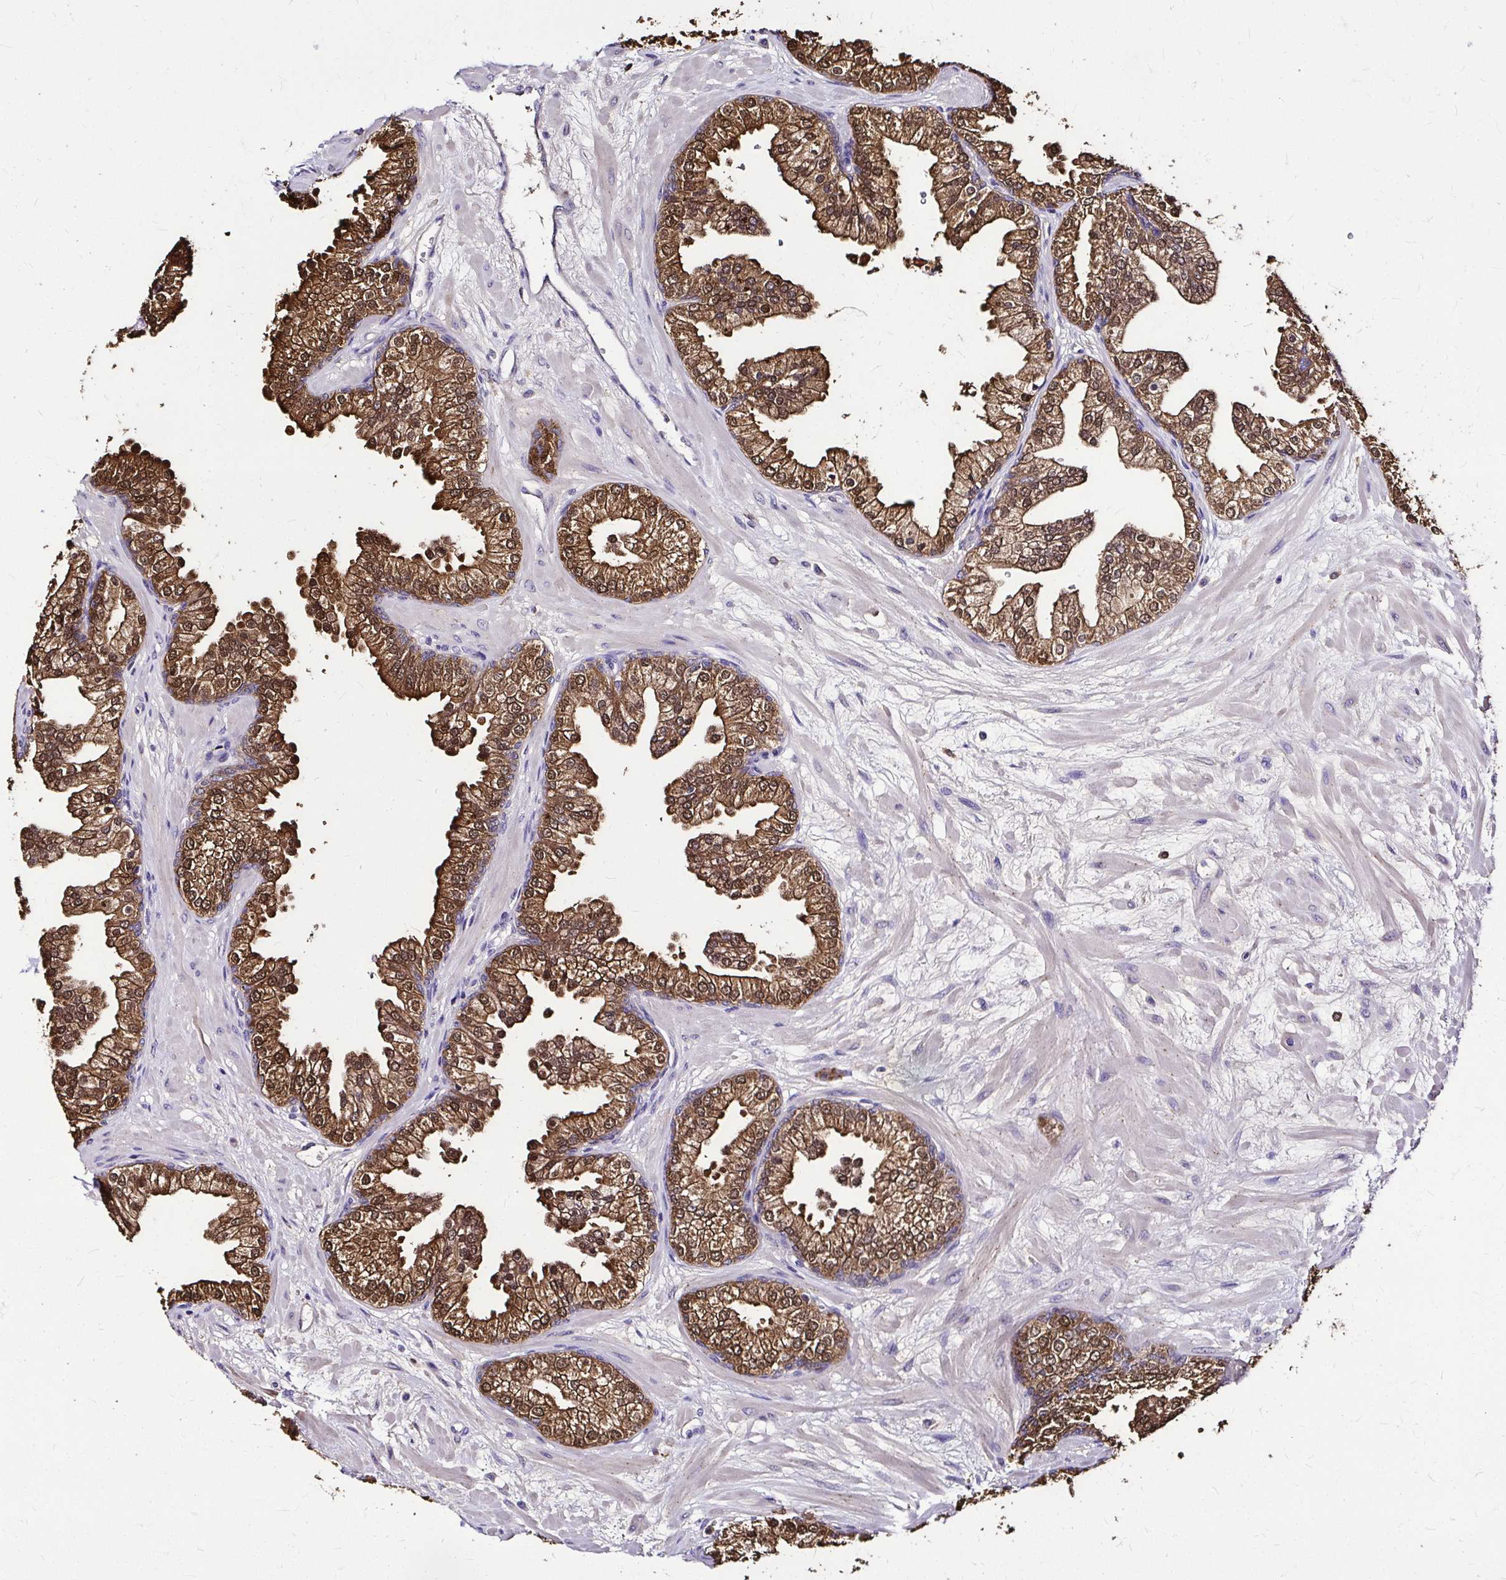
{"staining": {"intensity": "moderate", "quantity": ">75%", "location": "cytoplasmic/membranous,nuclear"}, "tissue": "prostate", "cell_type": "Glandular cells", "image_type": "normal", "snomed": [{"axis": "morphology", "description": "Normal tissue, NOS"}, {"axis": "topography", "description": "Prostate"}, {"axis": "topography", "description": "Peripheral nerve tissue"}], "caption": "The micrograph demonstrates immunohistochemical staining of unremarkable prostate. There is moderate cytoplasmic/membranous,nuclear expression is appreciated in approximately >75% of glandular cells.", "gene": "IDH1", "patient": {"sex": "male", "age": 61}}